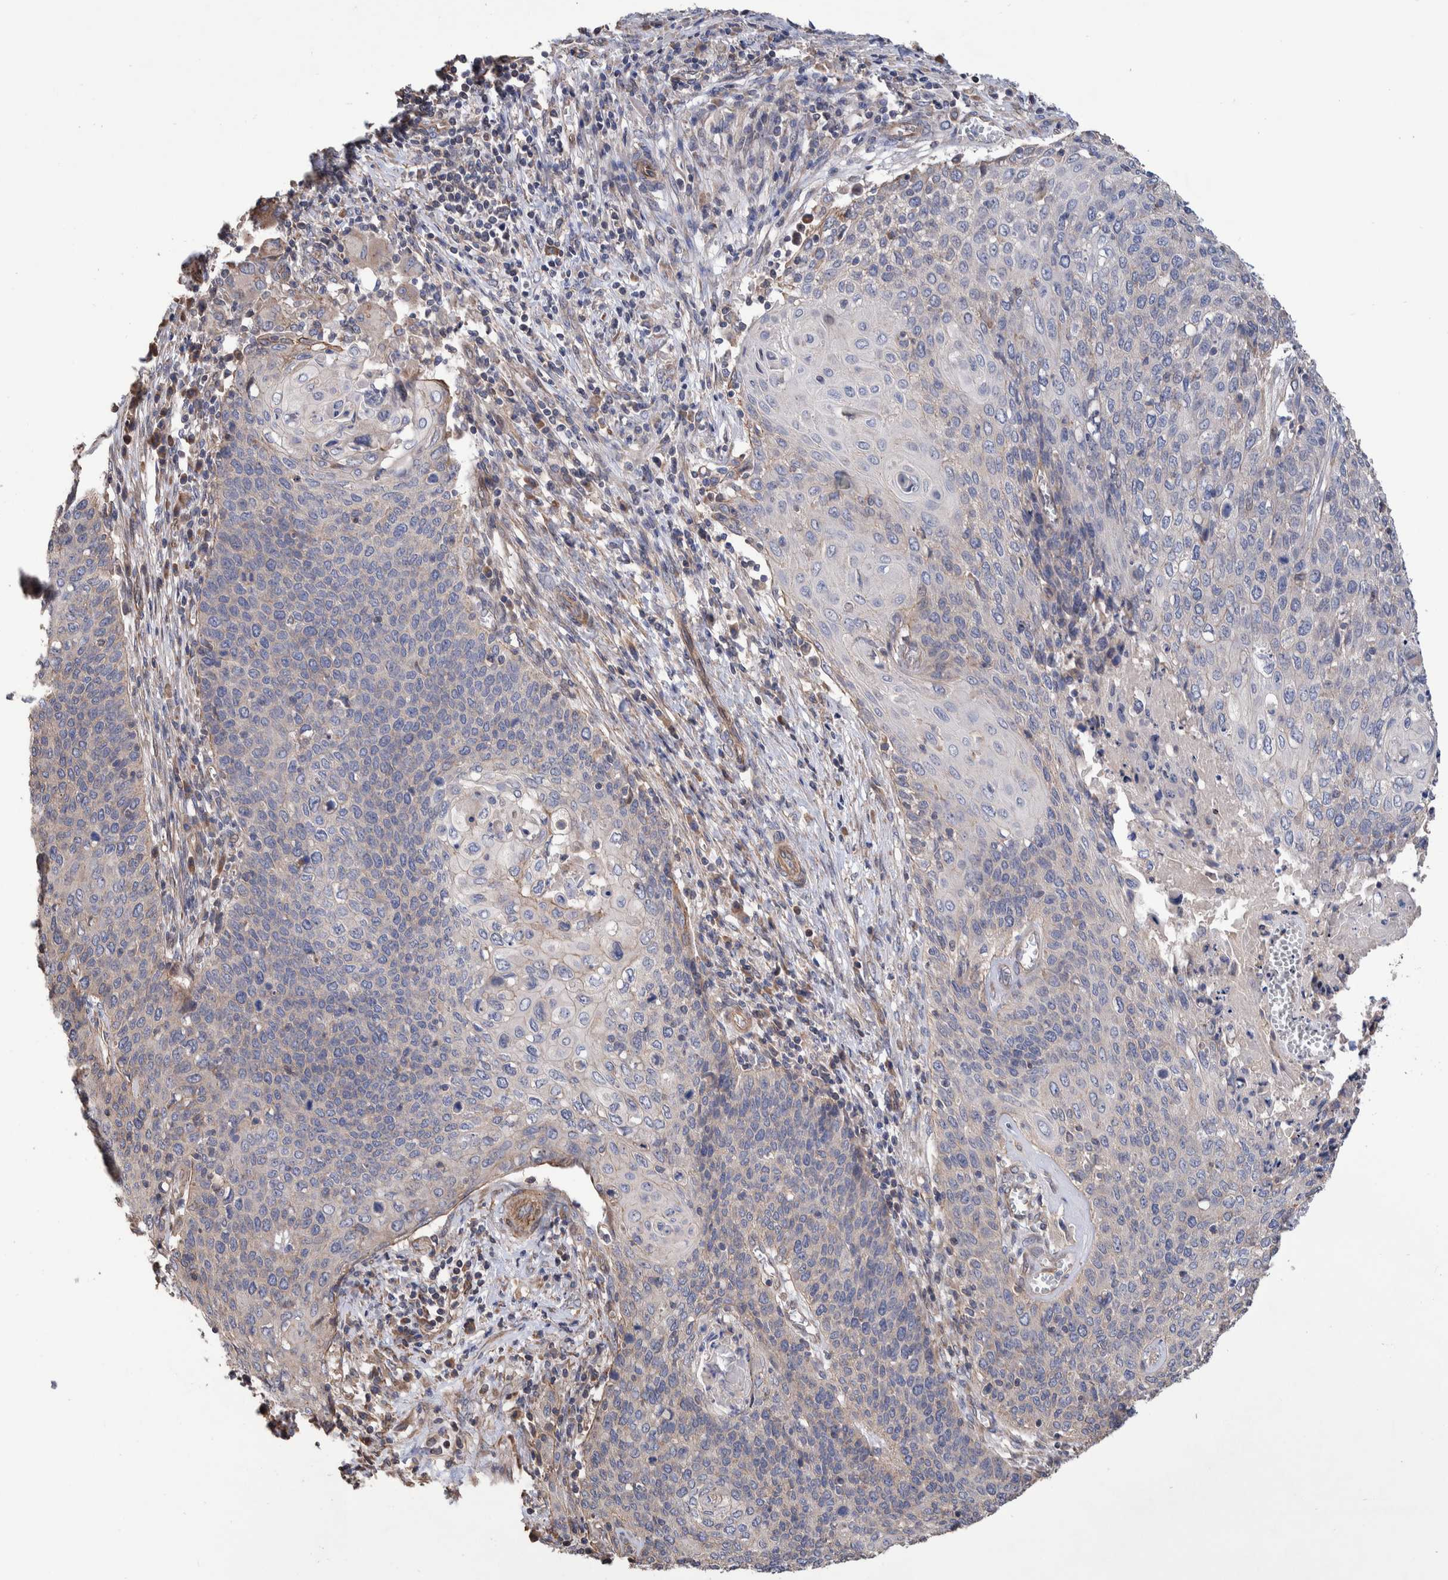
{"staining": {"intensity": "weak", "quantity": "<25%", "location": "cytoplasmic/membranous"}, "tissue": "cervical cancer", "cell_type": "Tumor cells", "image_type": "cancer", "snomed": [{"axis": "morphology", "description": "Squamous cell carcinoma, NOS"}, {"axis": "topography", "description": "Cervix"}], "caption": "Immunohistochemical staining of cervical squamous cell carcinoma reveals no significant expression in tumor cells. (Immunohistochemistry, brightfield microscopy, high magnification).", "gene": "SLC45A4", "patient": {"sex": "female", "age": 39}}